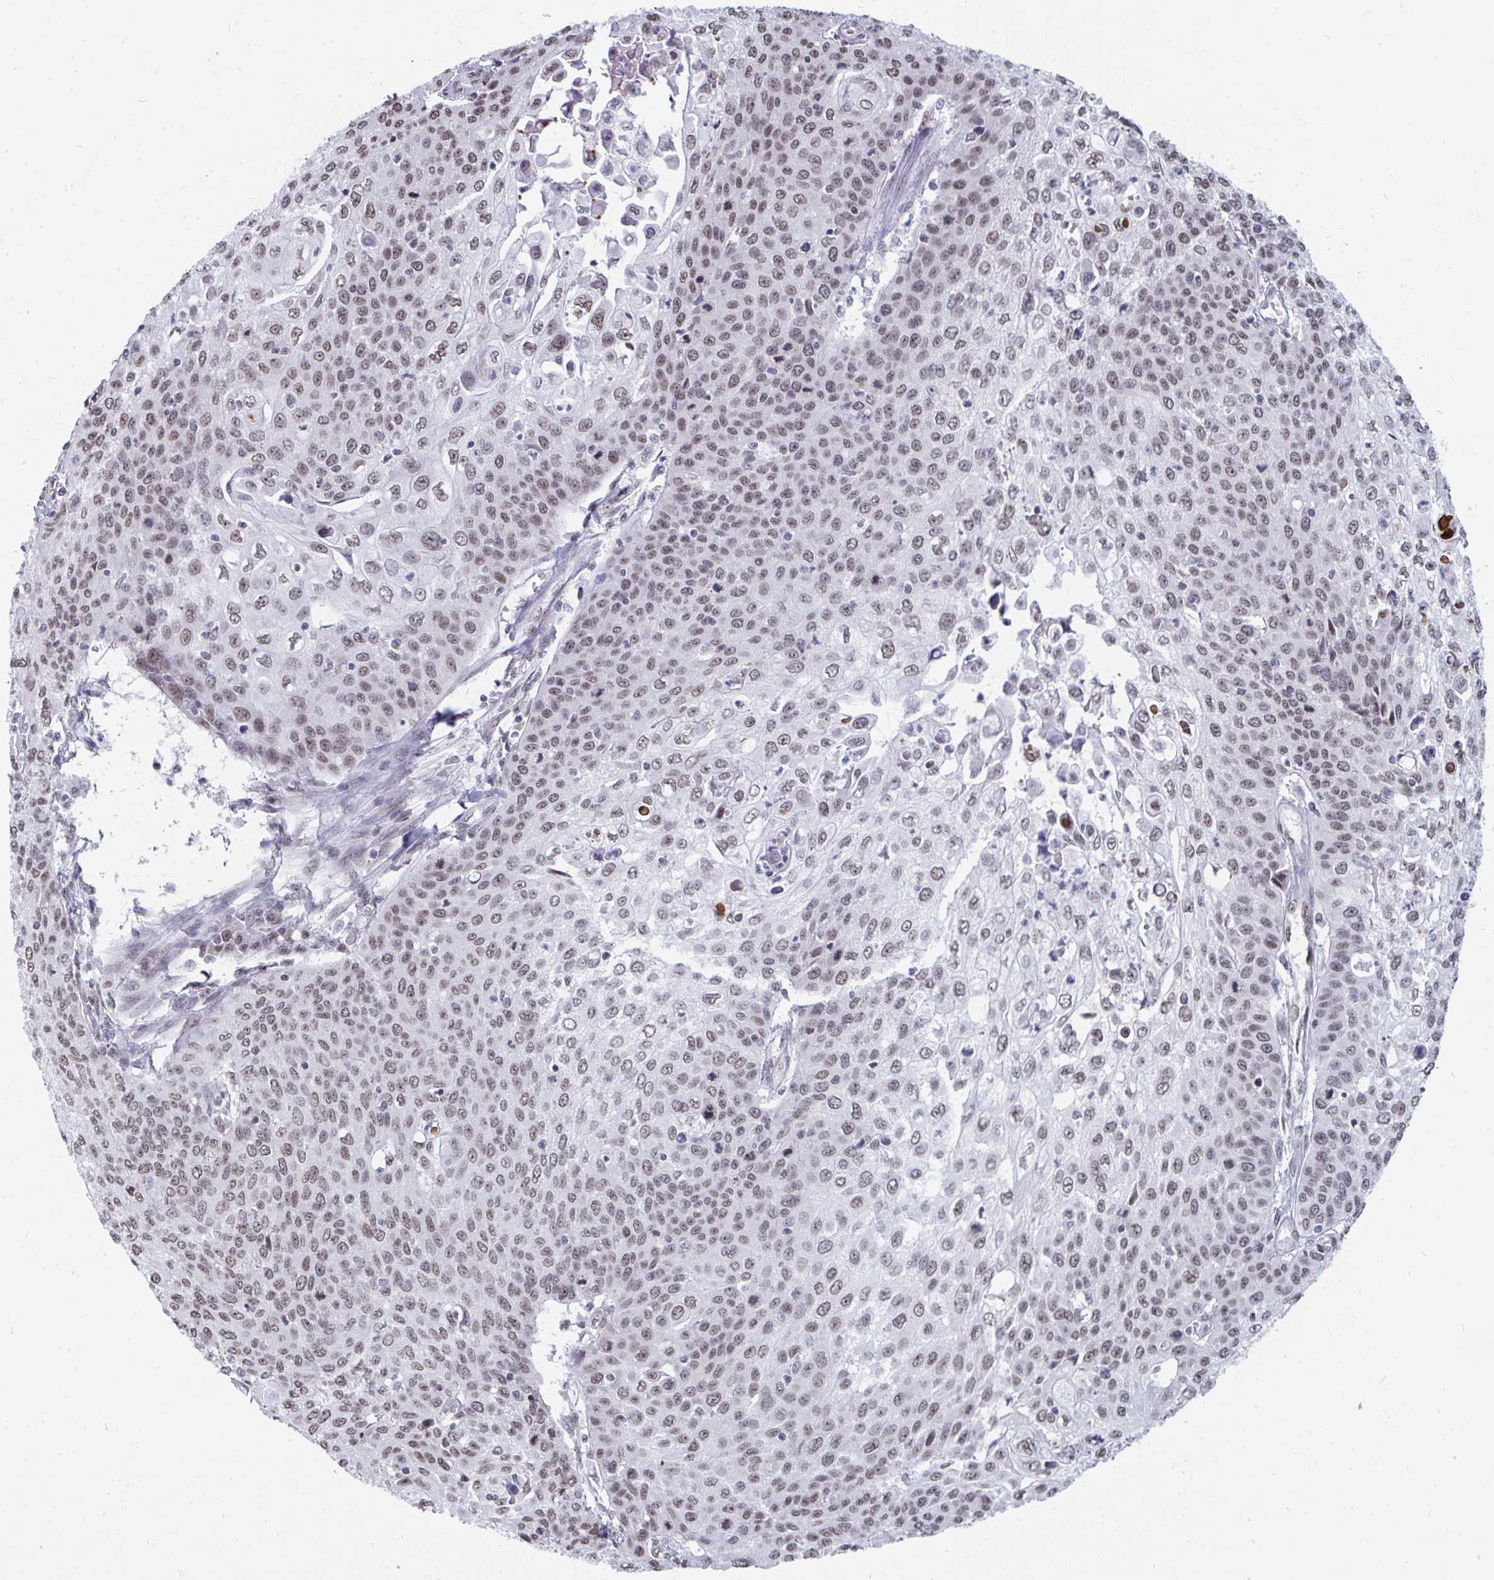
{"staining": {"intensity": "moderate", "quantity": "25%-75%", "location": "nuclear"}, "tissue": "cervical cancer", "cell_type": "Tumor cells", "image_type": "cancer", "snomed": [{"axis": "morphology", "description": "Squamous cell carcinoma, NOS"}, {"axis": "topography", "description": "Cervix"}], "caption": "Cervical cancer (squamous cell carcinoma) stained with DAB IHC exhibits medium levels of moderate nuclear positivity in approximately 25%-75% of tumor cells.", "gene": "TRIP12", "patient": {"sex": "female", "age": 65}}